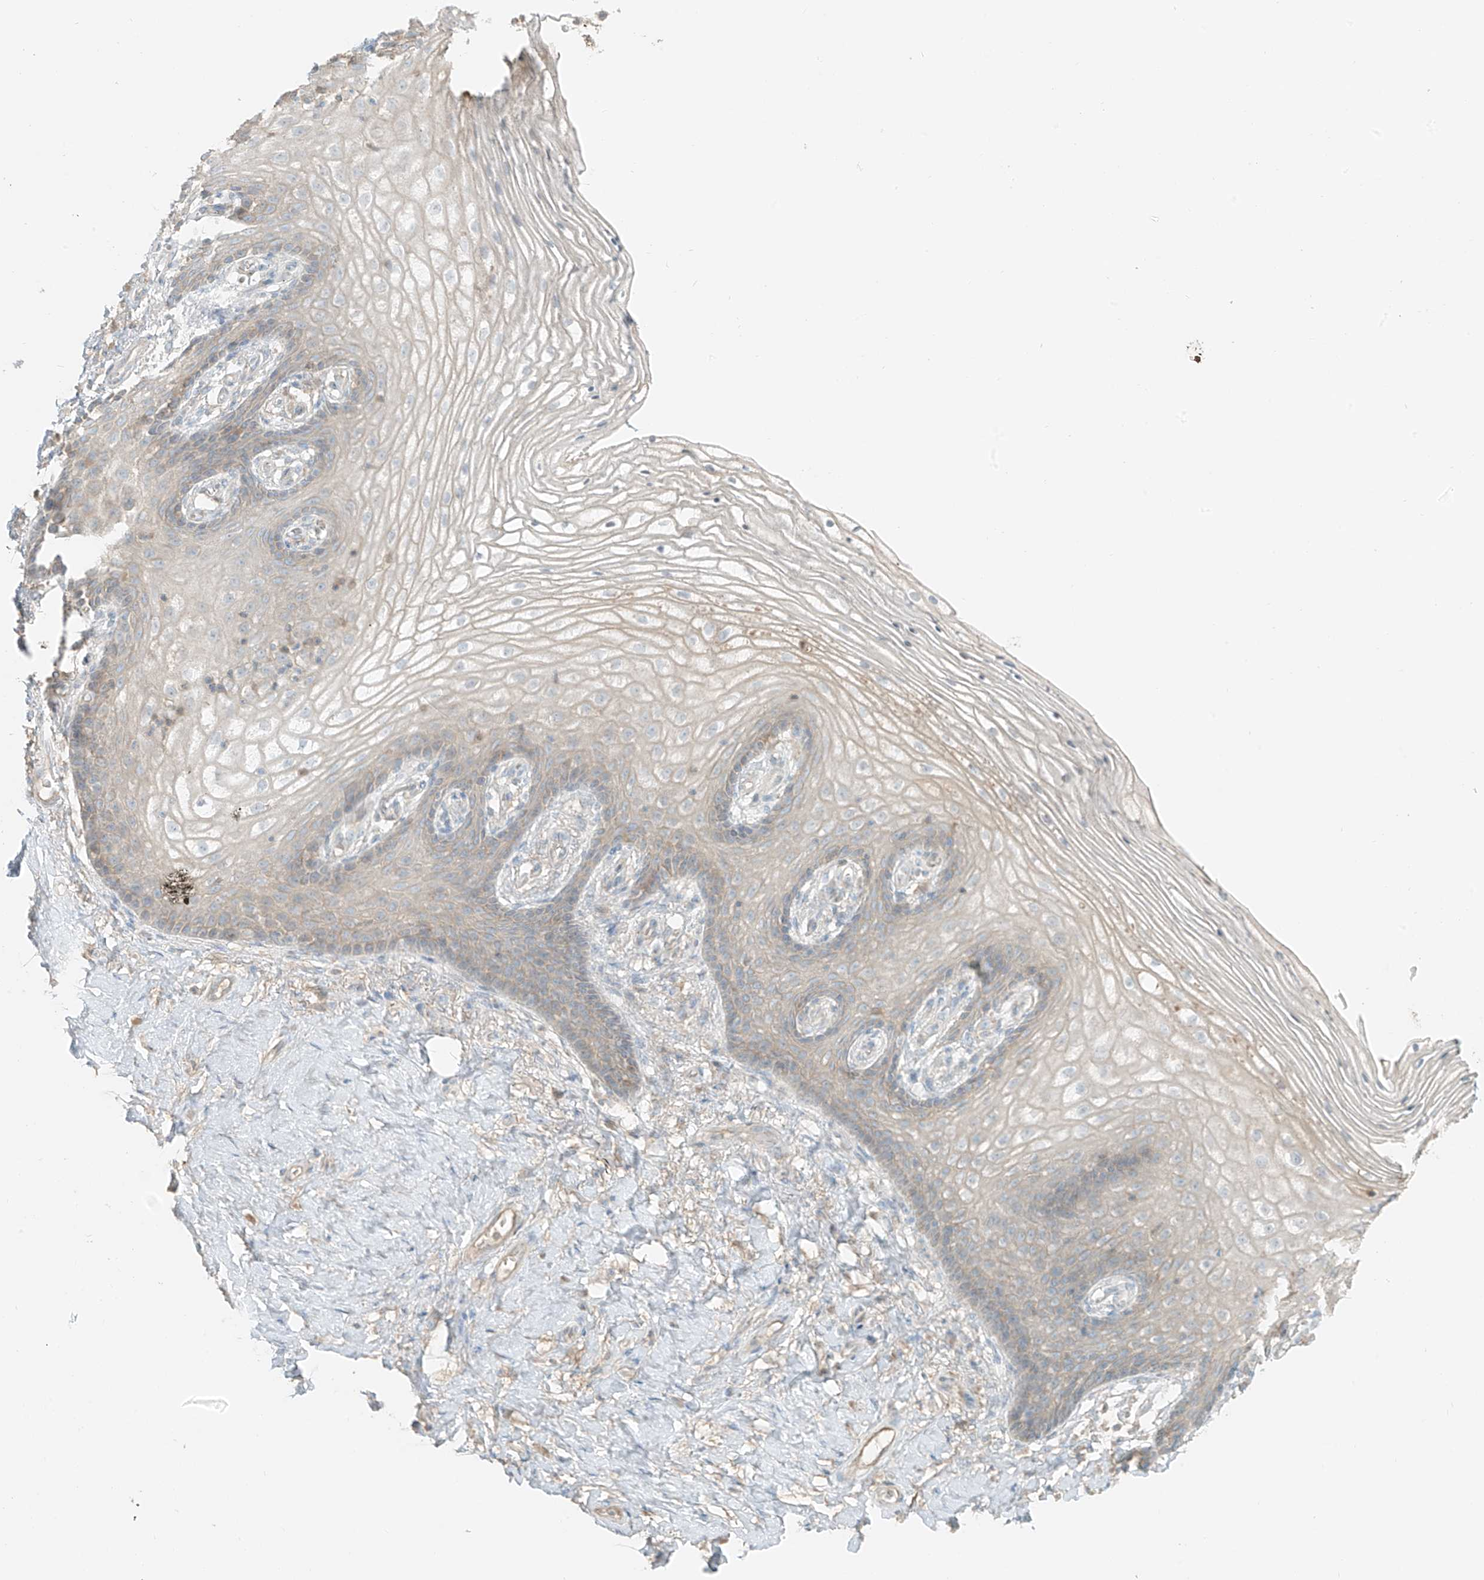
{"staining": {"intensity": "negative", "quantity": "none", "location": "none"}, "tissue": "vagina", "cell_type": "Squamous epithelial cells", "image_type": "normal", "snomed": [{"axis": "morphology", "description": "Normal tissue, NOS"}, {"axis": "topography", "description": "Vagina"}], "caption": "Immunohistochemistry (IHC) micrograph of normal vagina: human vagina stained with DAB (3,3'-diaminobenzidine) shows no significant protein staining in squamous epithelial cells.", "gene": "FSTL1", "patient": {"sex": "female", "age": 60}}